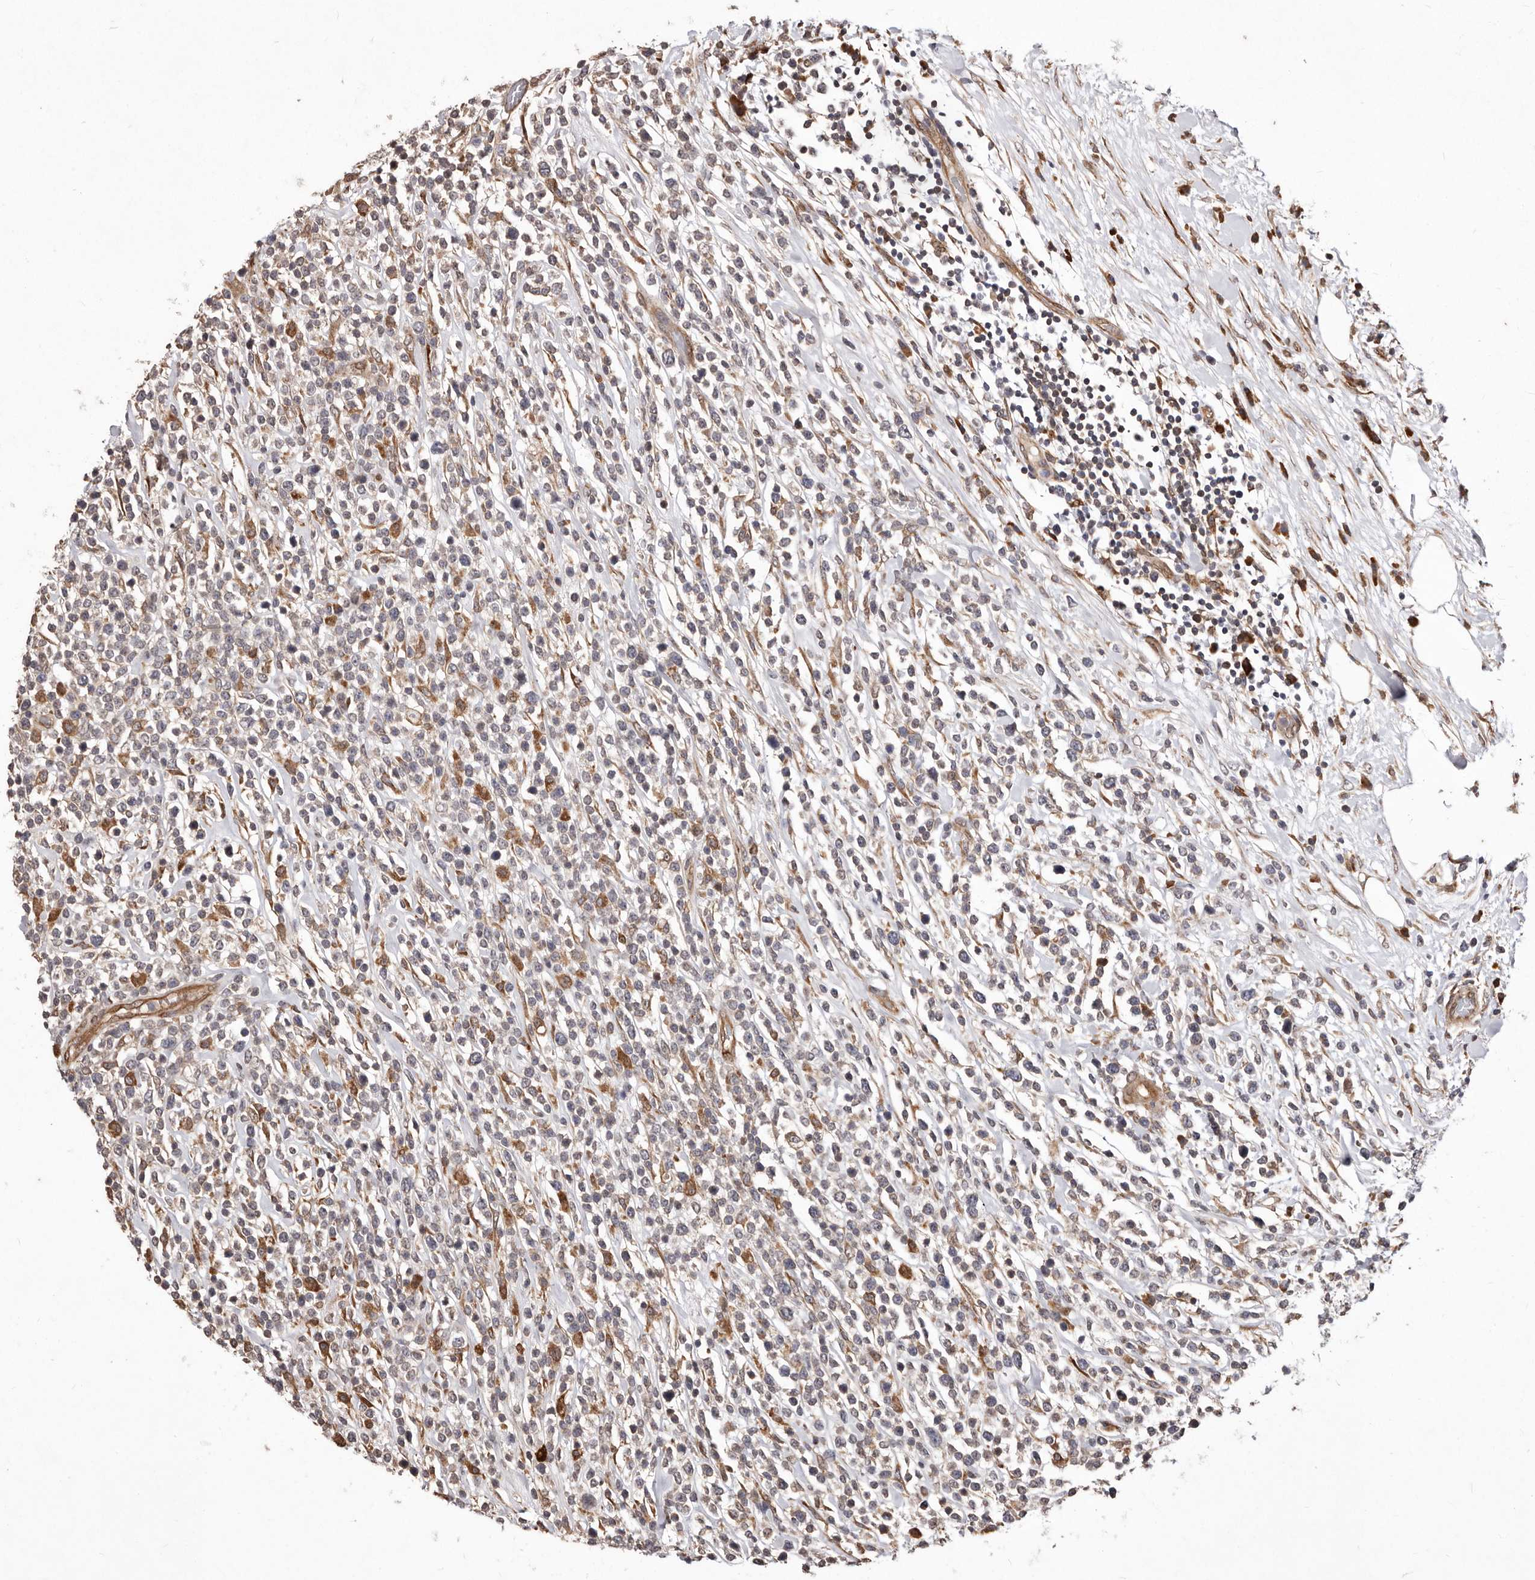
{"staining": {"intensity": "weak", "quantity": "<25%", "location": "cytoplasmic/membranous"}, "tissue": "lymphoma", "cell_type": "Tumor cells", "image_type": "cancer", "snomed": [{"axis": "morphology", "description": "Malignant lymphoma, non-Hodgkin's type, High grade"}, {"axis": "topography", "description": "Colon"}], "caption": "An immunohistochemistry (IHC) image of lymphoma is shown. There is no staining in tumor cells of lymphoma.", "gene": "RRM2B", "patient": {"sex": "female", "age": 53}}